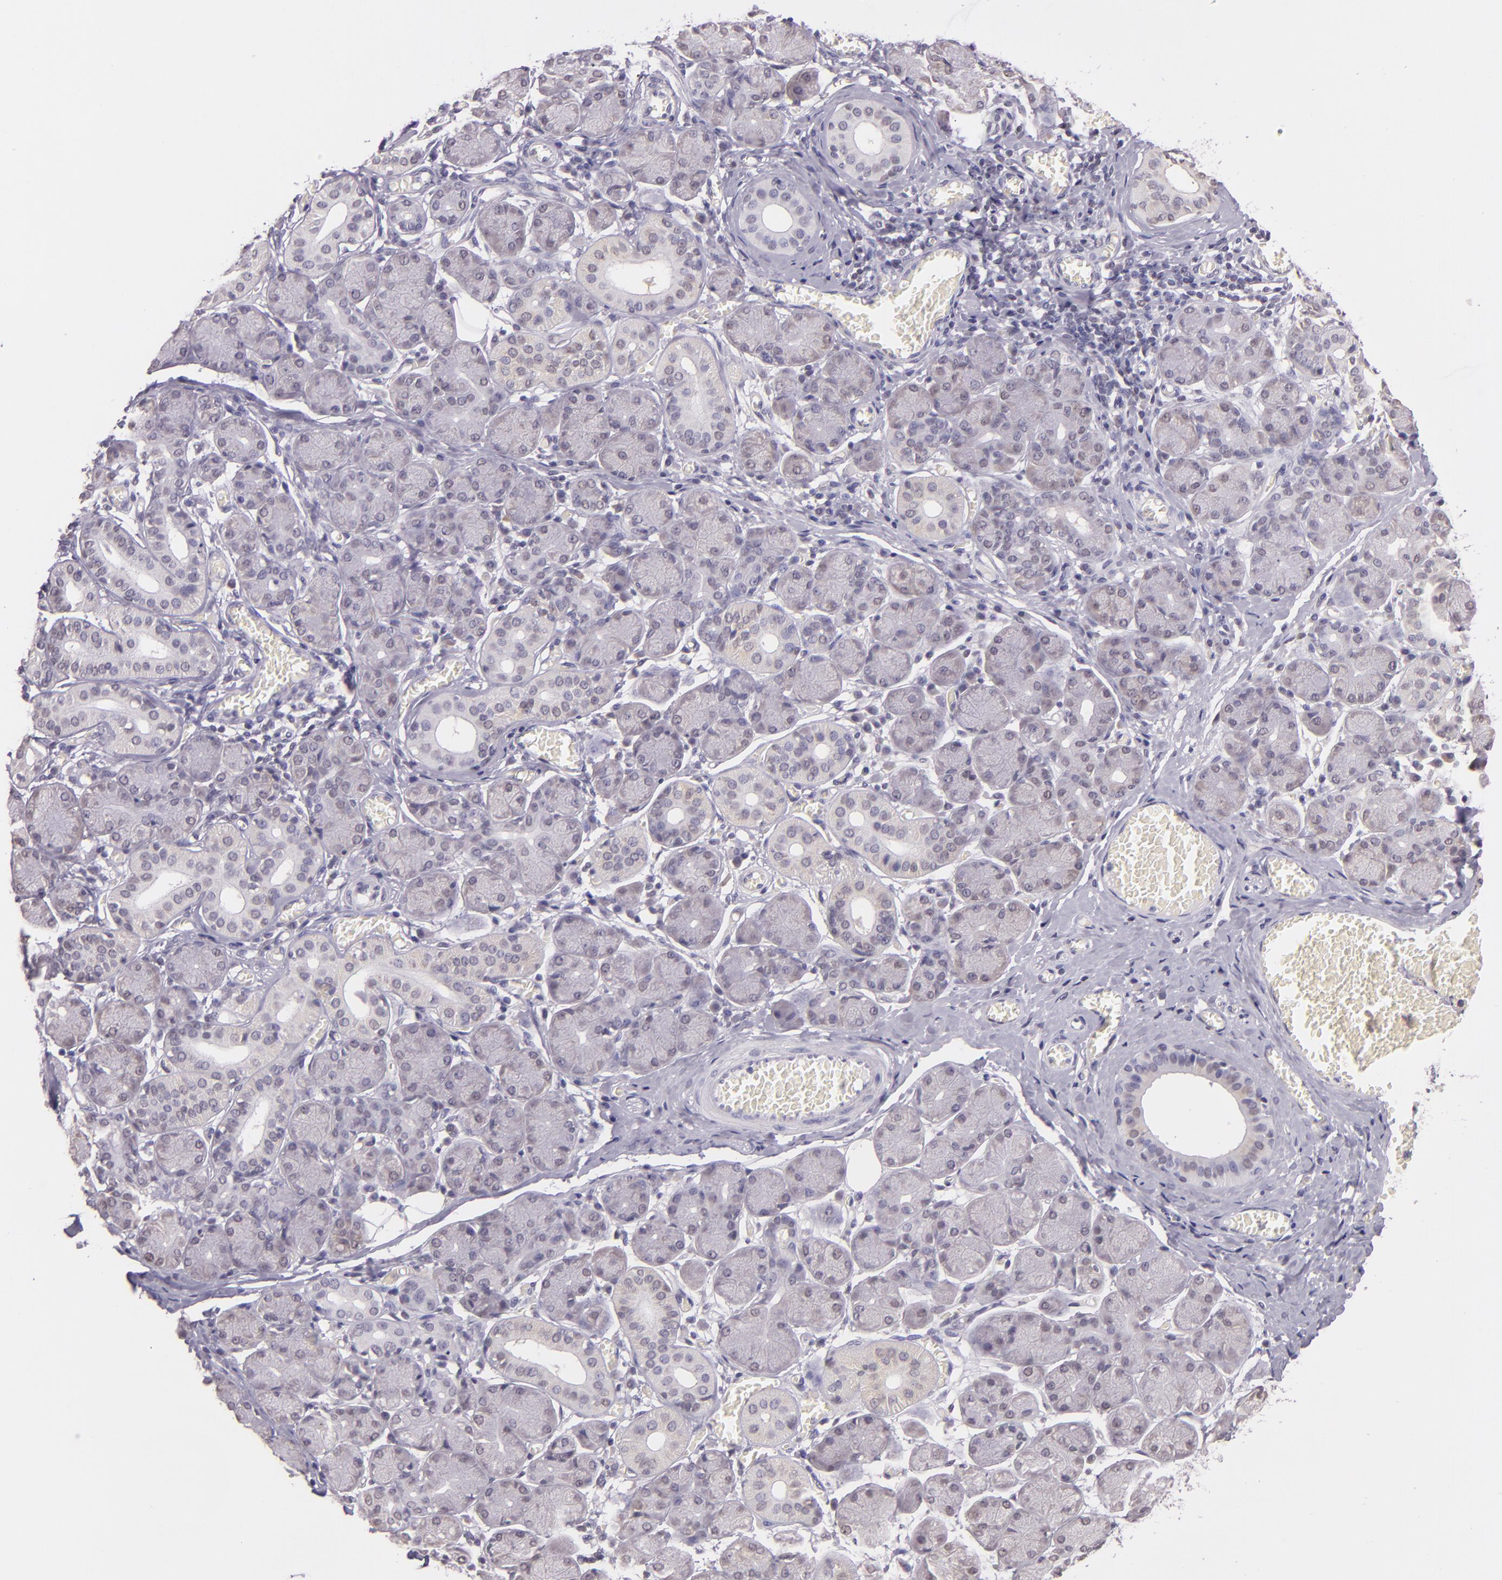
{"staining": {"intensity": "weak", "quantity": "<25%", "location": "nuclear"}, "tissue": "salivary gland", "cell_type": "Glandular cells", "image_type": "normal", "snomed": [{"axis": "morphology", "description": "Normal tissue, NOS"}, {"axis": "topography", "description": "Salivary gland"}], "caption": "Salivary gland stained for a protein using immunohistochemistry (IHC) reveals no staining glandular cells.", "gene": "HSPA8", "patient": {"sex": "female", "age": 24}}